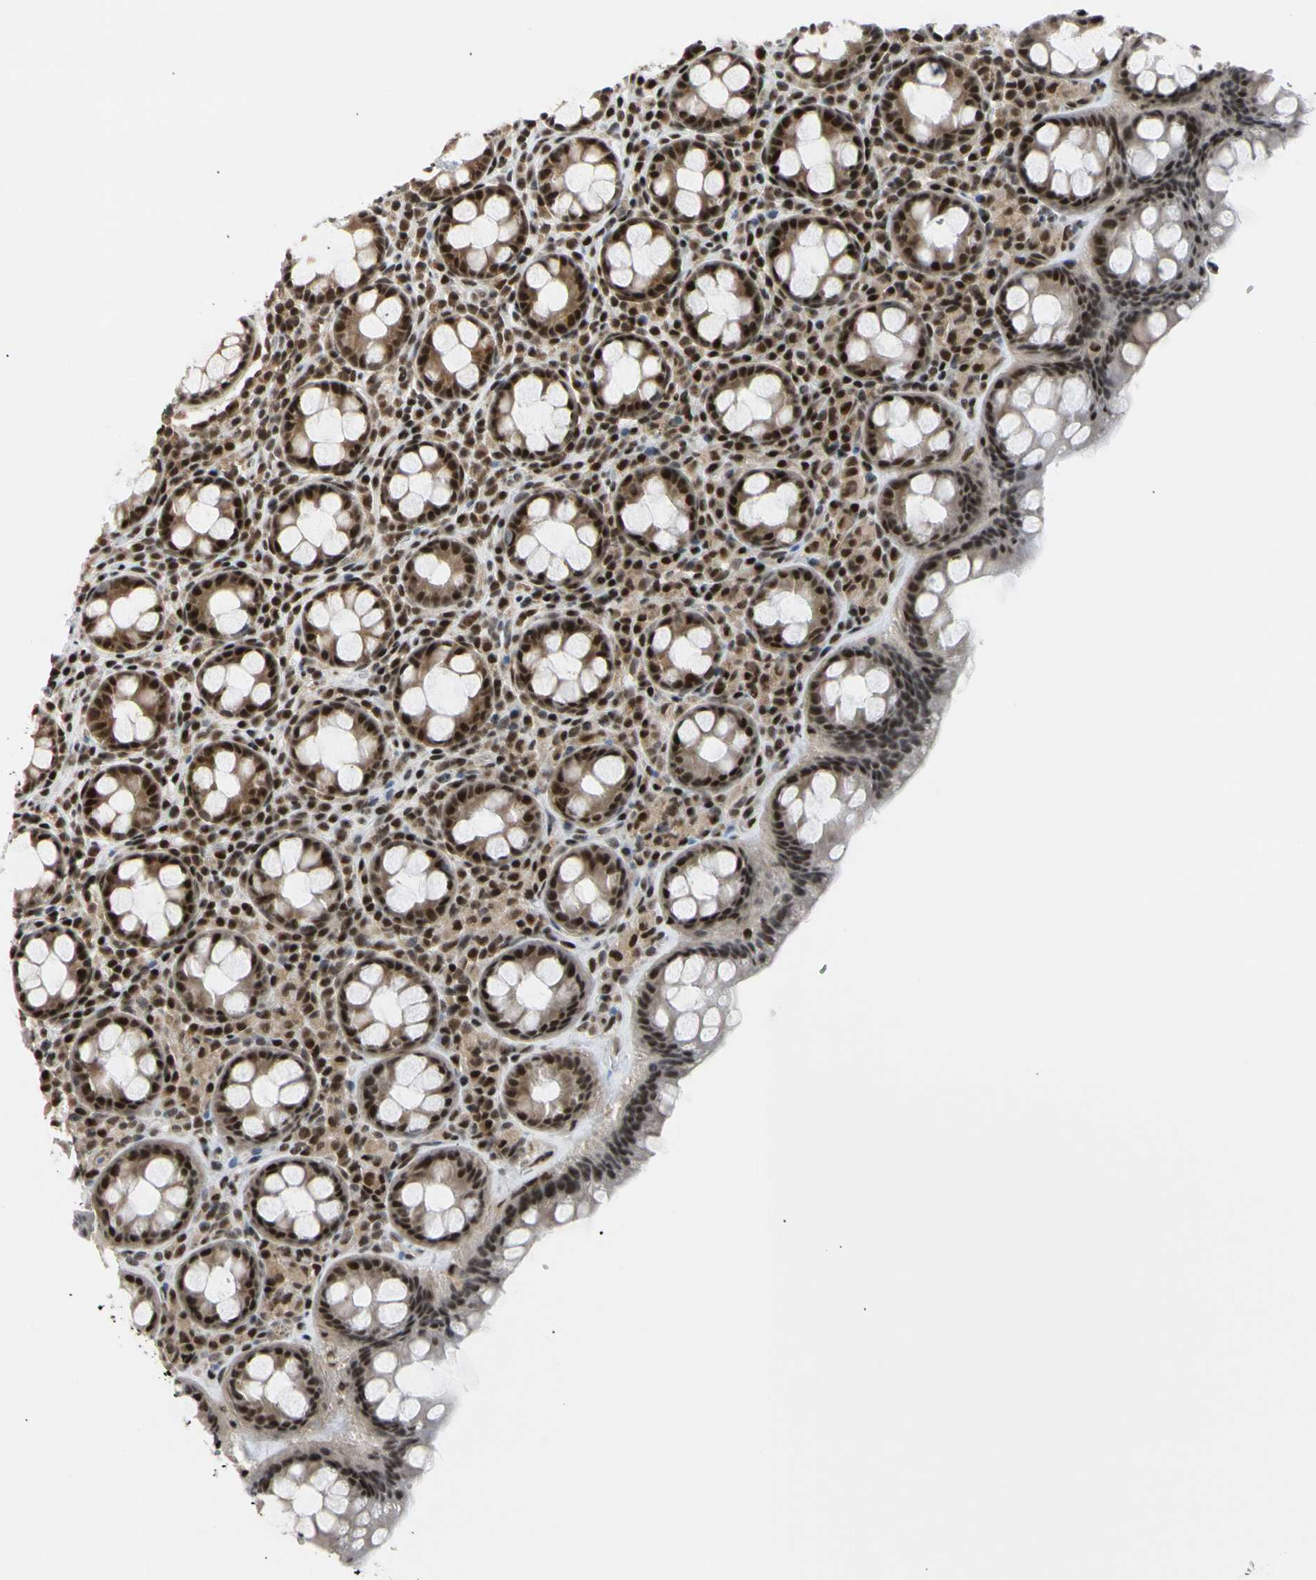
{"staining": {"intensity": "strong", "quantity": ">75%", "location": "nuclear"}, "tissue": "rectum", "cell_type": "Glandular cells", "image_type": "normal", "snomed": [{"axis": "morphology", "description": "Normal tissue, NOS"}, {"axis": "topography", "description": "Rectum"}], "caption": "Protein analysis of normal rectum displays strong nuclear expression in about >75% of glandular cells.", "gene": "E2F1", "patient": {"sex": "male", "age": 92}}